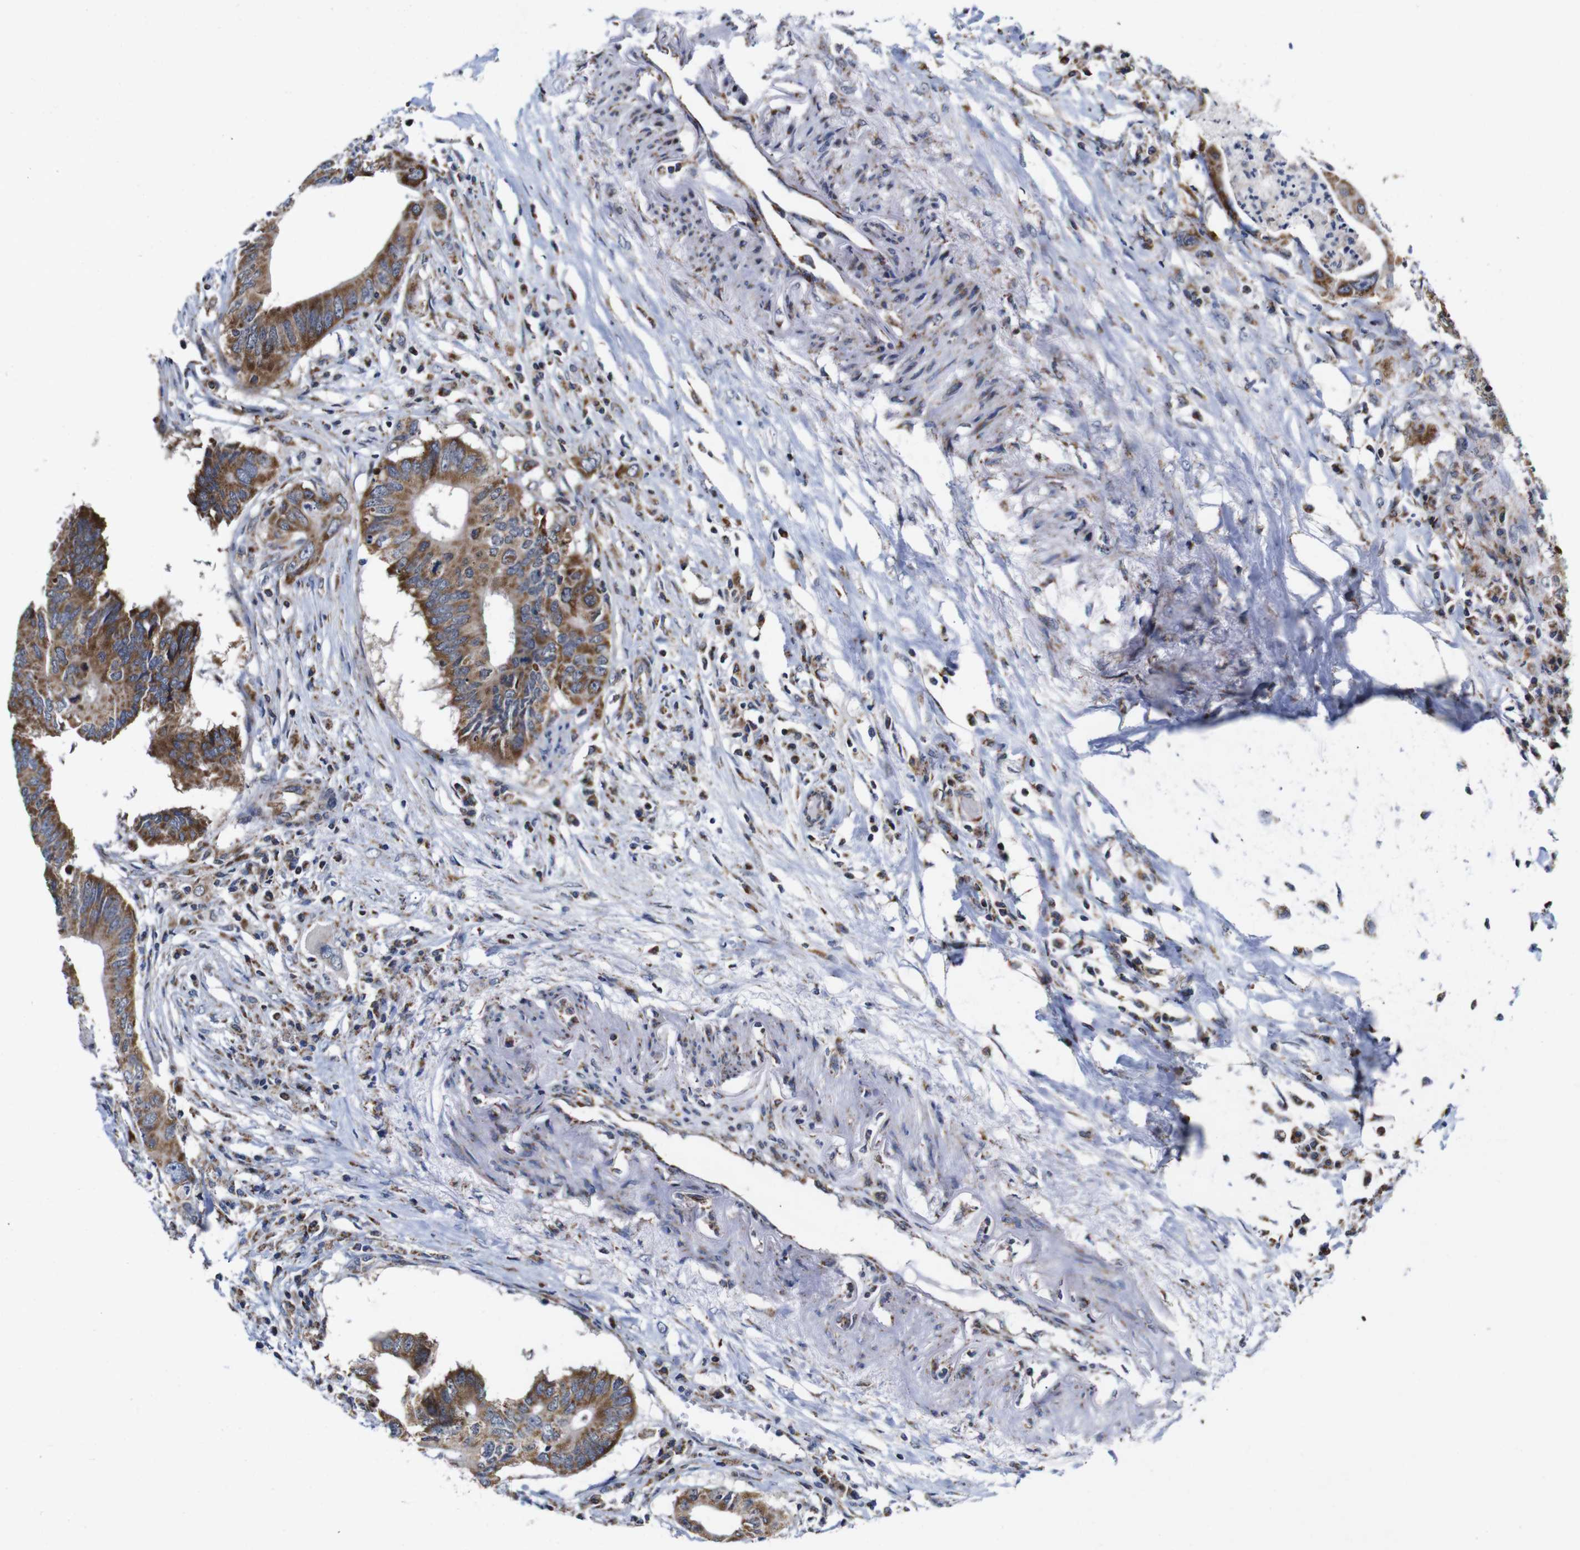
{"staining": {"intensity": "moderate", "quantity": ">75%", "location": "cytoplasmic/membranous"}, "tissue": "colorectal cancer", "cell_type": "Tumor cells", "image_type": "cancer", "snomed": [{"axis": "morphology", "description": "Adenocarcinoma, NOS"}, {"axis": "topography", "description": "Colon"}], "caption": "Immunohistochemical staining of colorectal adenocarcinoma exhibits moderate cytoplasmic/membranous protein staining in approximately >75% of tumor cells.", "gene": "C17orf80", "patient": {"sex": "male", "age": 71}}